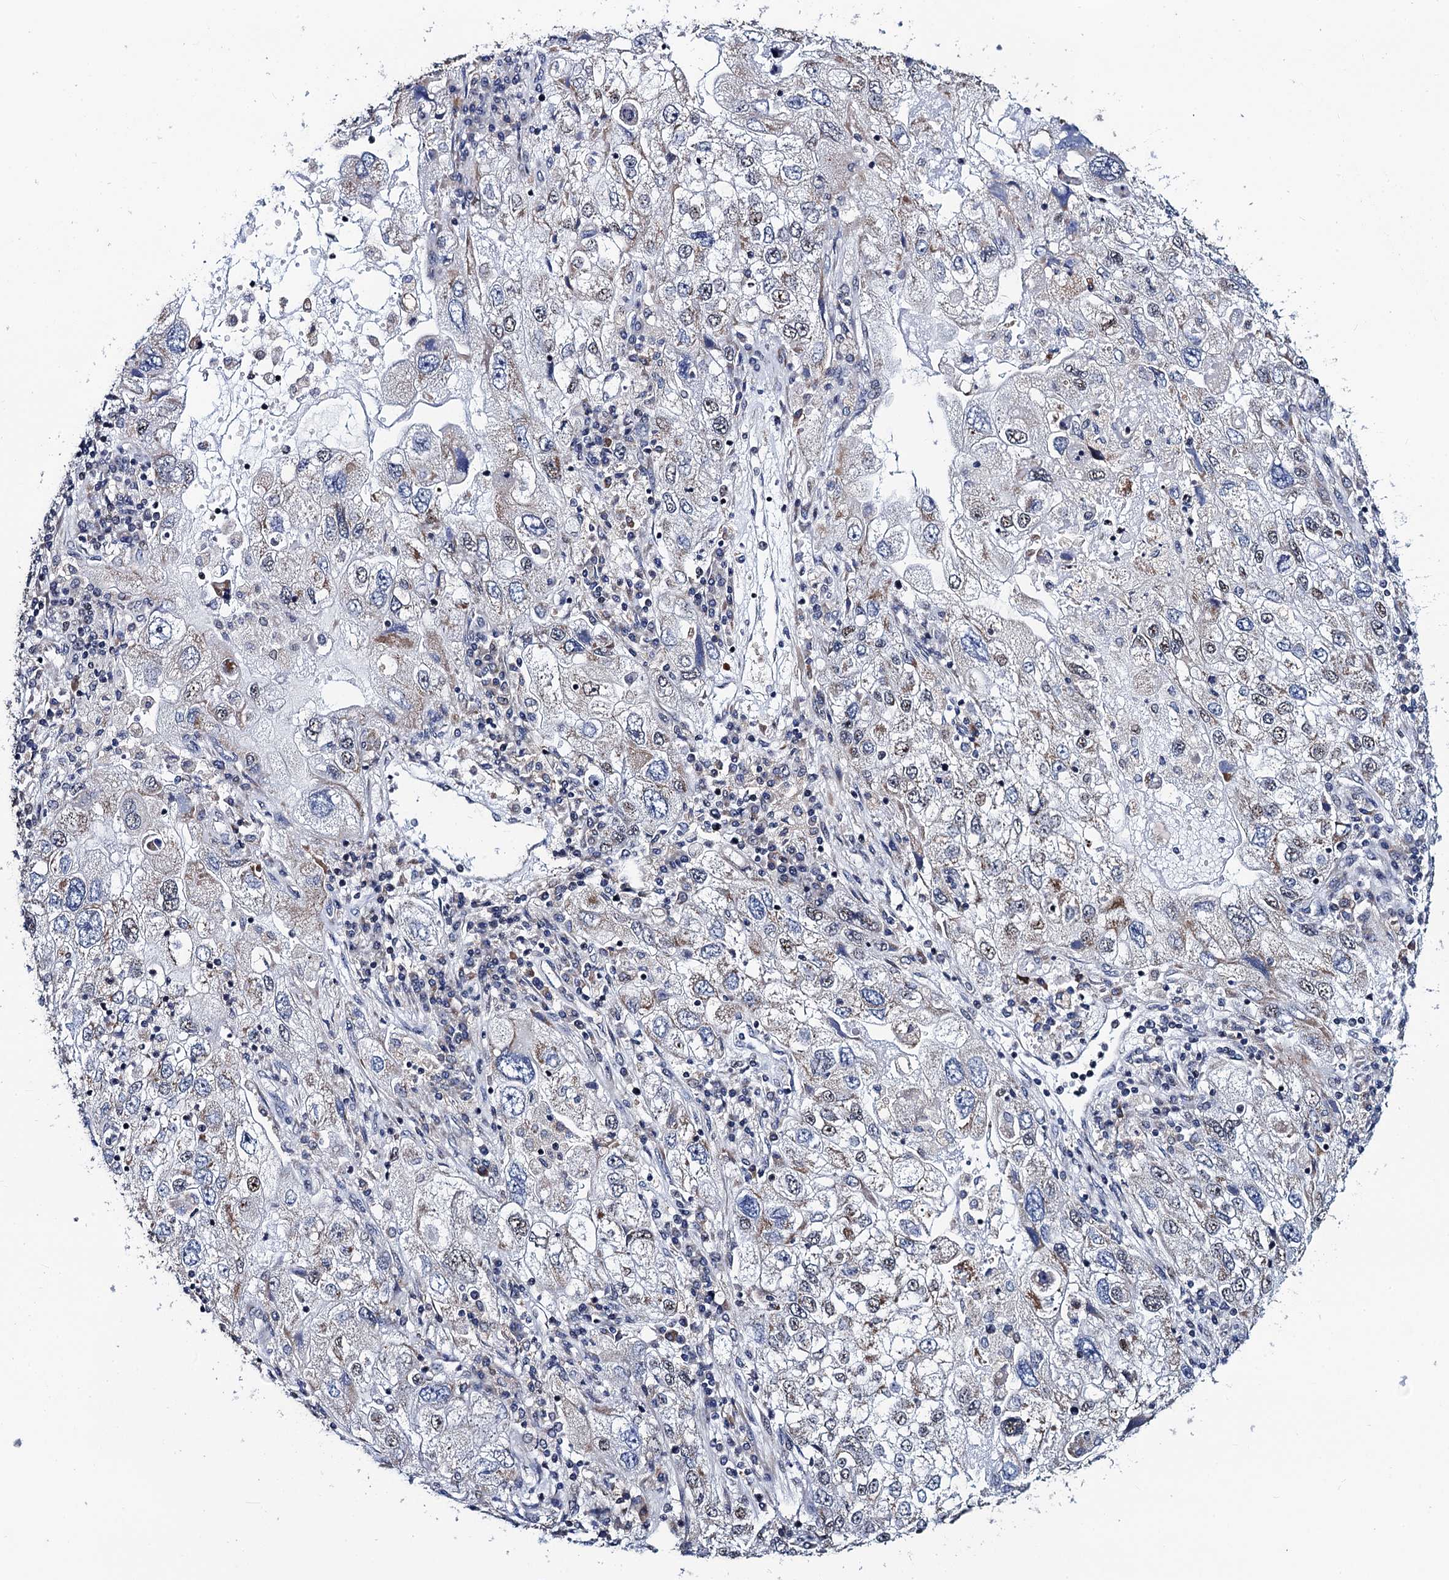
{"staining": {"intensity": "weak", "quantity": "<25%", "location": "nuclear"}, "tissue": "endometrial cancer", "cell_type": "Tumor cells", "image_type": "cancer", "snomed": [{"axis": "morphology", "description": "Adenocarcinoma, NOS"}, {"axis": "topography", "description": "Endometrium"}], "caption": "A histopathology image of human endometrial cancer is negative for staining in tumor cells.", "gene": "FAM222A", "patient": {"sex": "female", "age": 49}}